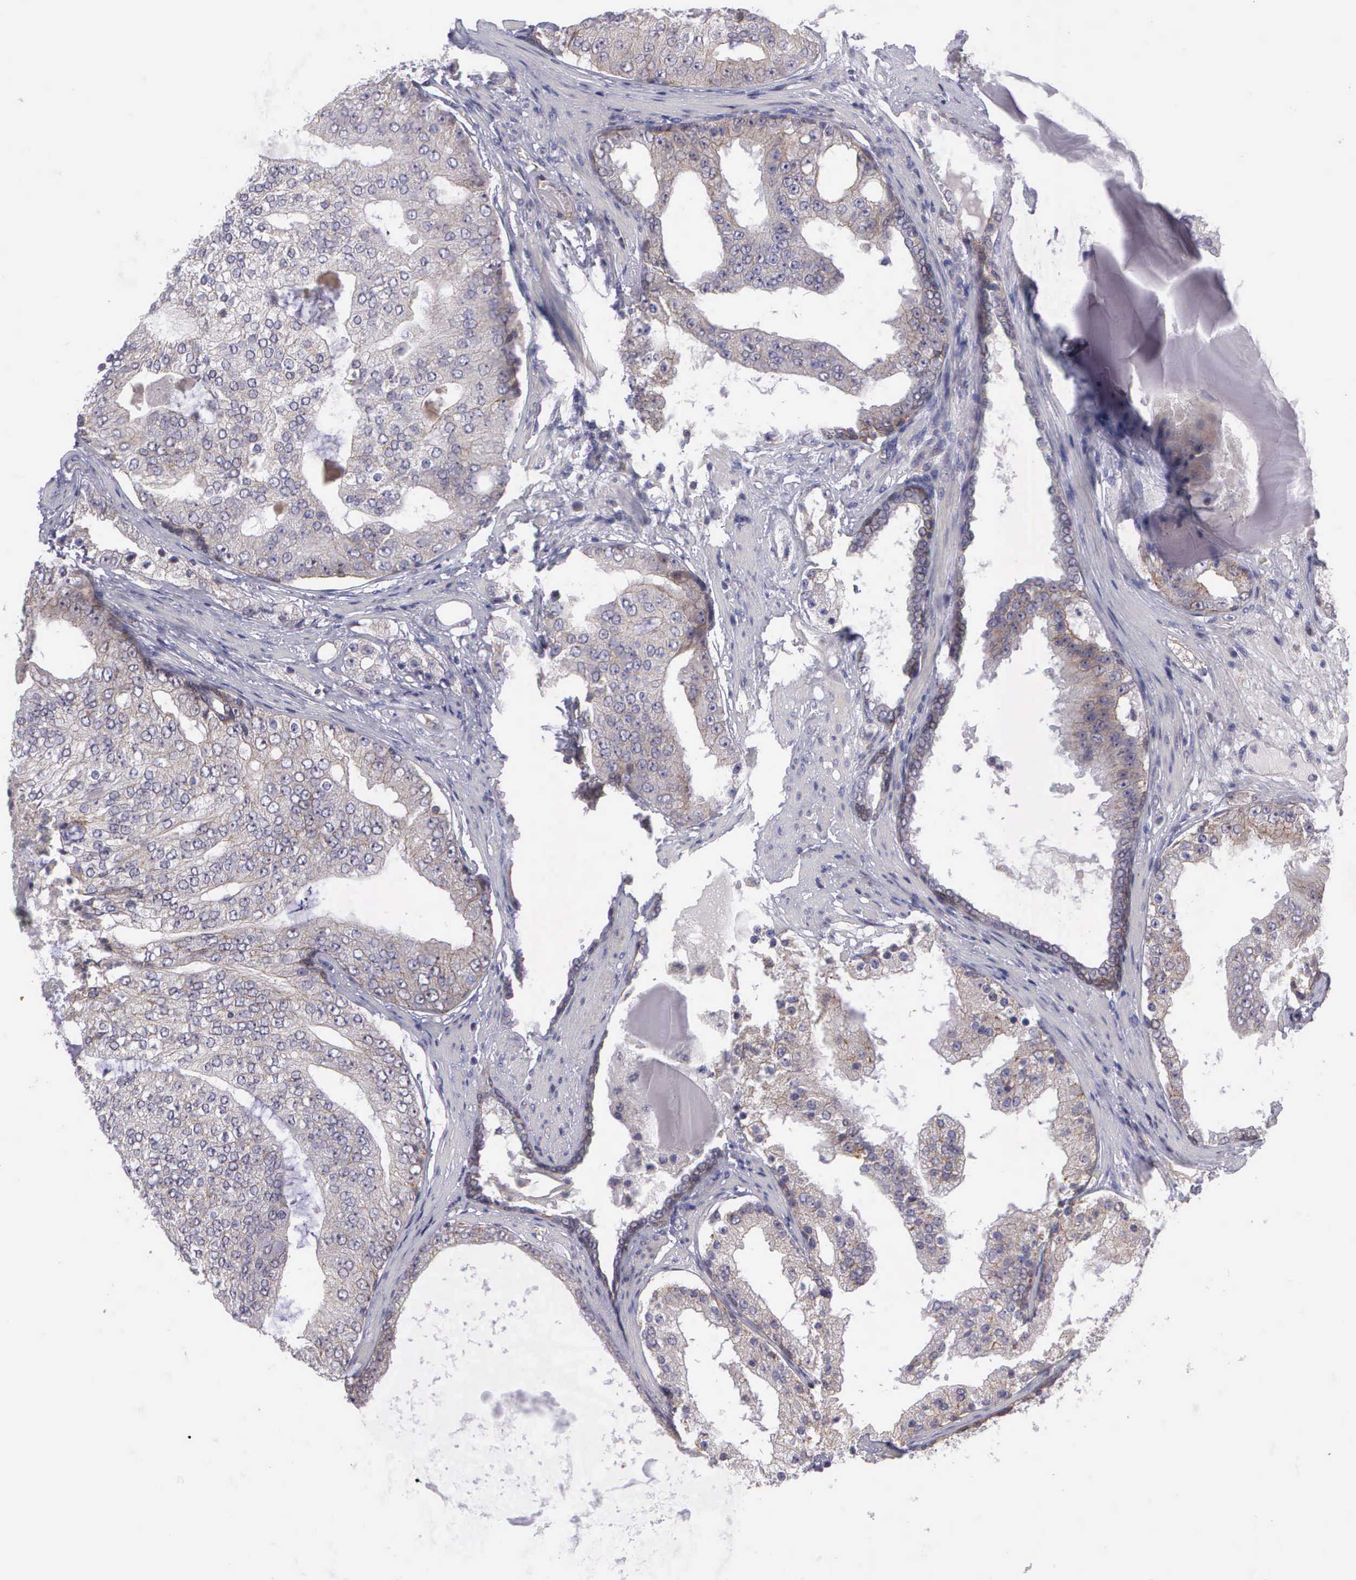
{"staining": {"intensity": "negative", "quantity": "none", "location": "none"}, "tissue": "prostate cancer", "cell_type": "Tumor cells", "image_type": "cancer", "snomed": [{"axis": "morphology", "description": "Adenocarcinoma, High grade"}, {"axis": "topography", "description": "Prostate"}], "caption": "Image shows no protein staining in tumor cells of adenocarcinoma (high-grade) (prostate) tissue.", "gene": "MICAL3", "patient": {"sex": "male", "age": 68}}